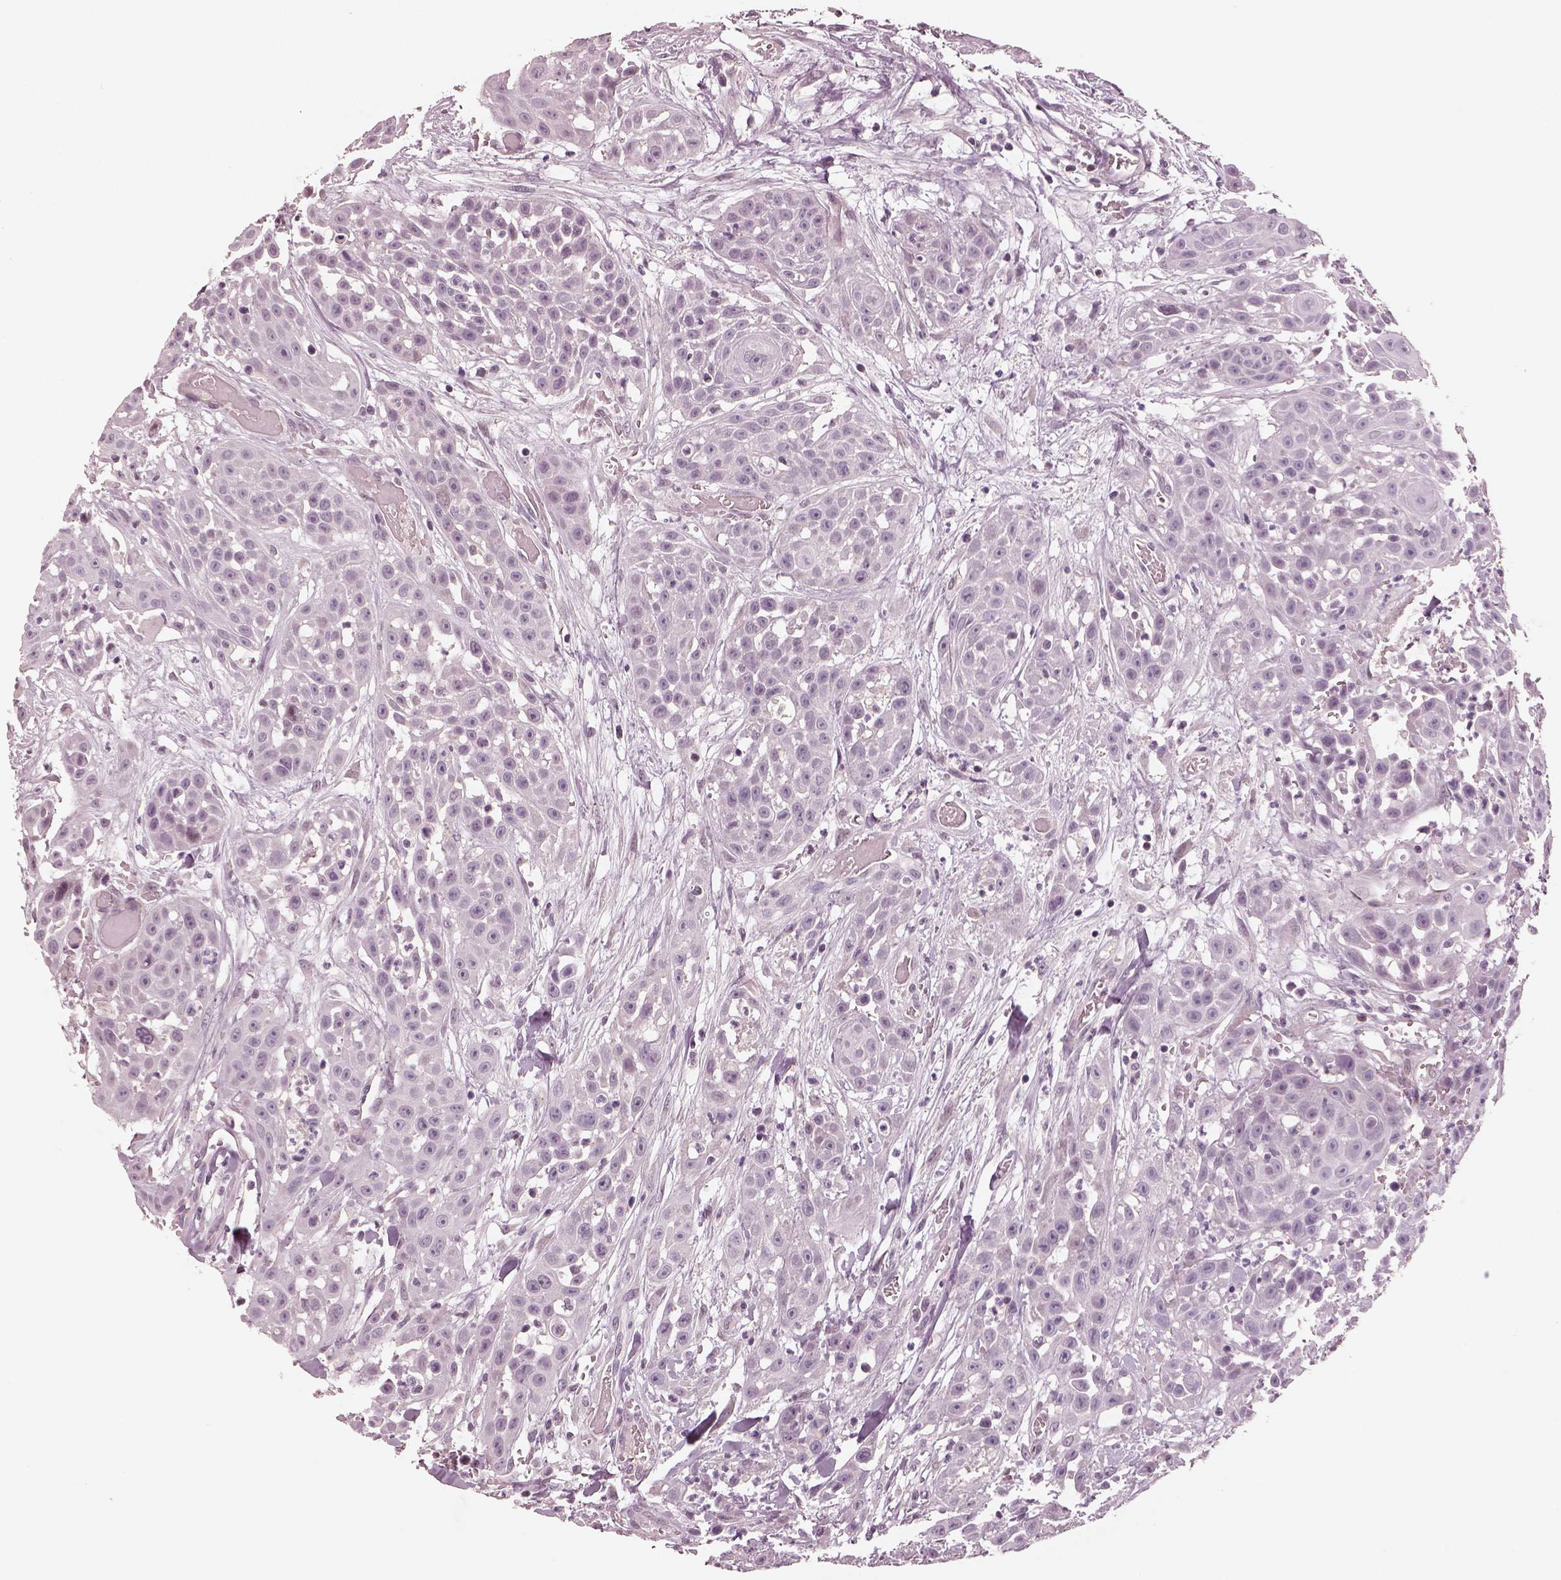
{"staining": {"intensity": "negative", "quantity": "none", "location": "none"}, "tissue": "head and neck cancer", "cell_type": "Tumor cells", "image_type": "cancer", "snomed": [{"axis": "morphology", "description": "Squamous cell carcinoma, NOS"}, {"axis": "topography", "description": "Oral tissue"}, {"axis": "topography", "description": "Head-Neck"}], "caption": "Image shows no significant protein staining in tumor cells of head and neck cancer.", "gene": "EGR4", "patient": {"sex": "male", "age": 81}}